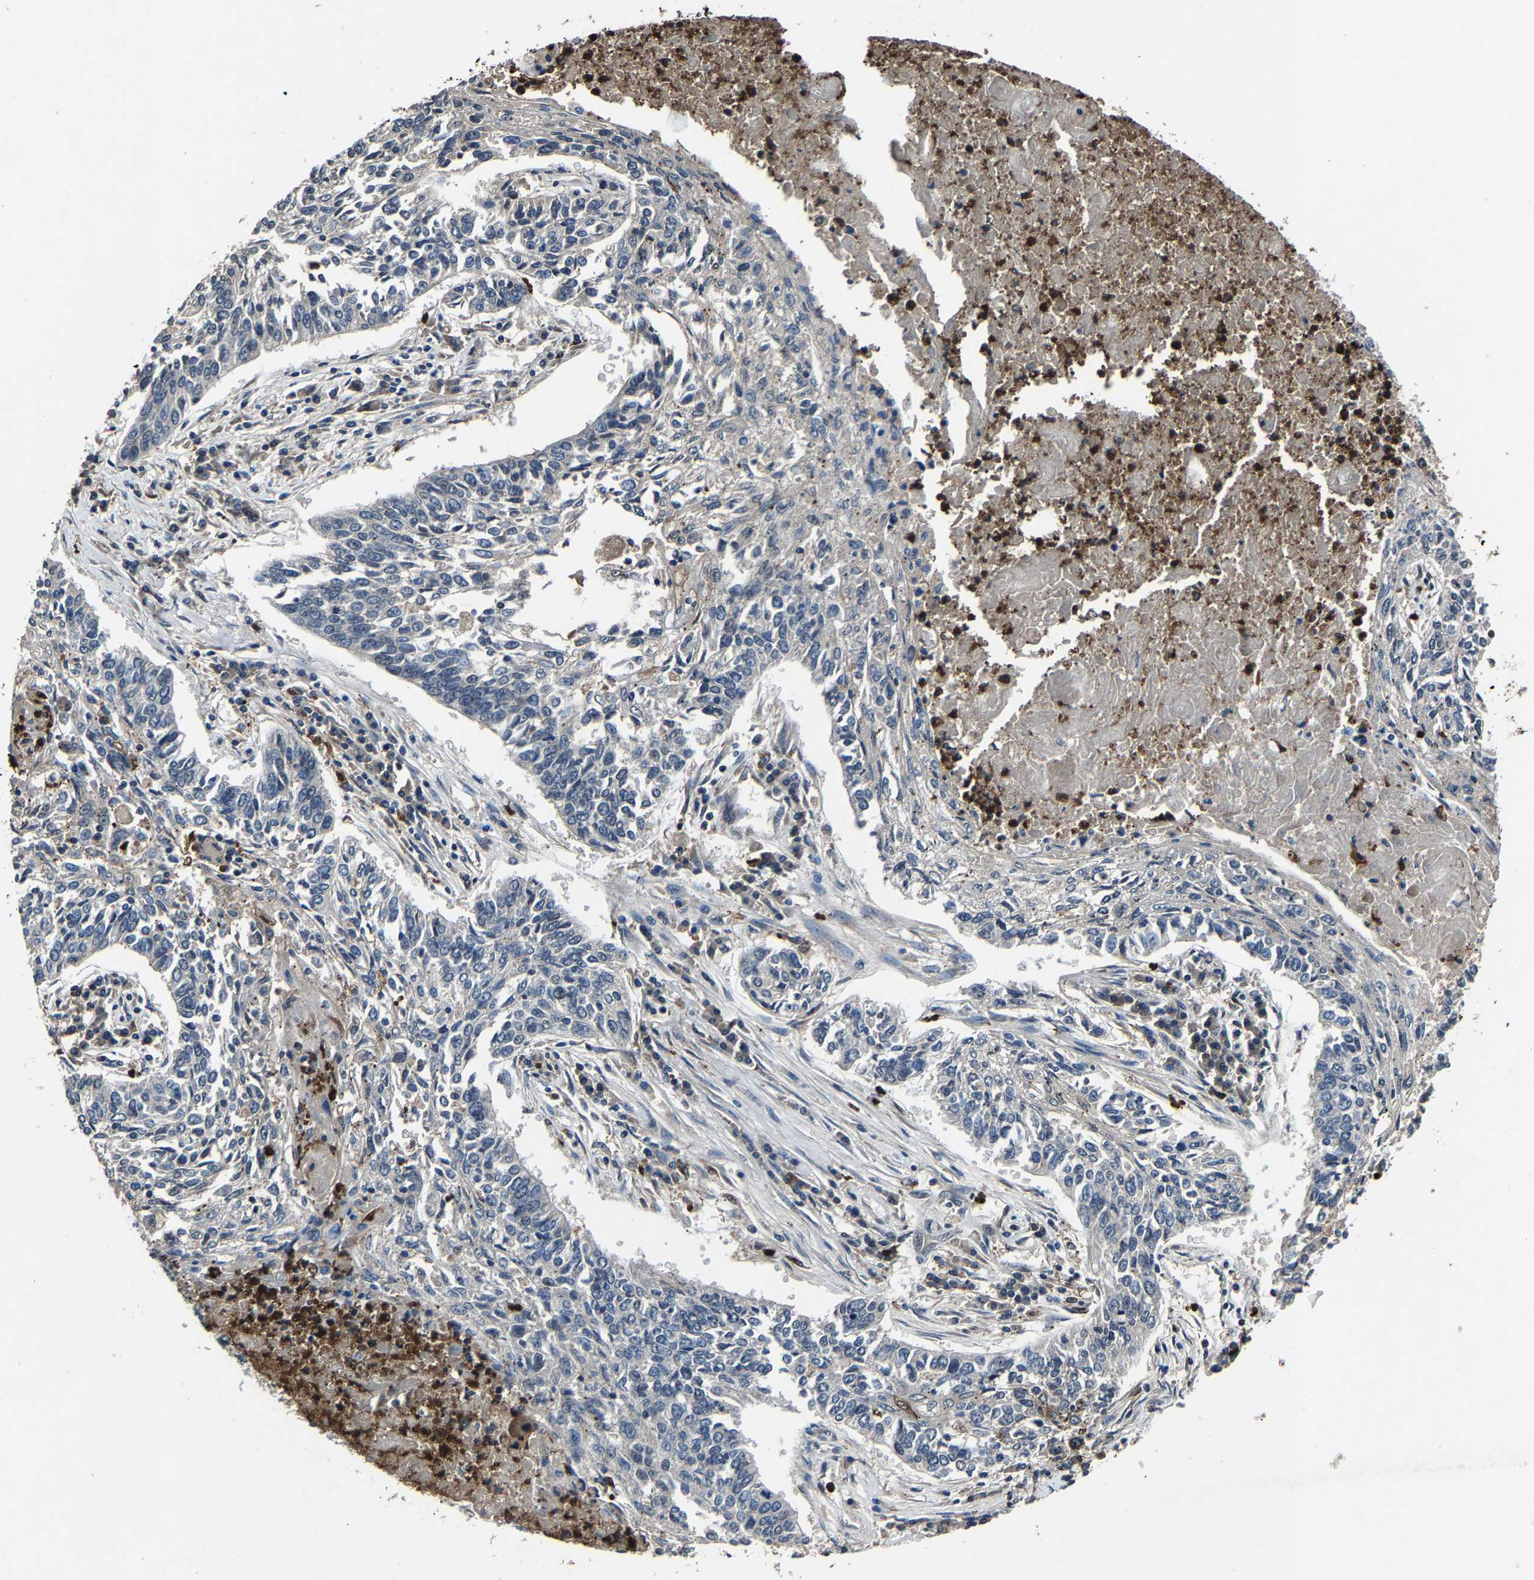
{"staining": {"intensity": "negative", "quantity": "none", "location": "none"}, "tissue": "lung cancer", "cell_type": "Tumor cells", "image_type": "cancer", "snomed": [{"axis": "morphology", "description": "Normal tissue, NOS"}, {"axis": "morphology", "description": "Squamous cell carcinoma, NOS"}, {"axis": "topography", "description": "Cartilage tissue"}, {"axis": "topography", "description": "Bronchus"}, {"axis": "topography", "description": "Lung"}], "caption": "This is an IHC histopathology image of human lung cancer. There is no staining in tumor cells.", "gene": "PCNX2", "patient": {"sex": "female", "age": 49}}